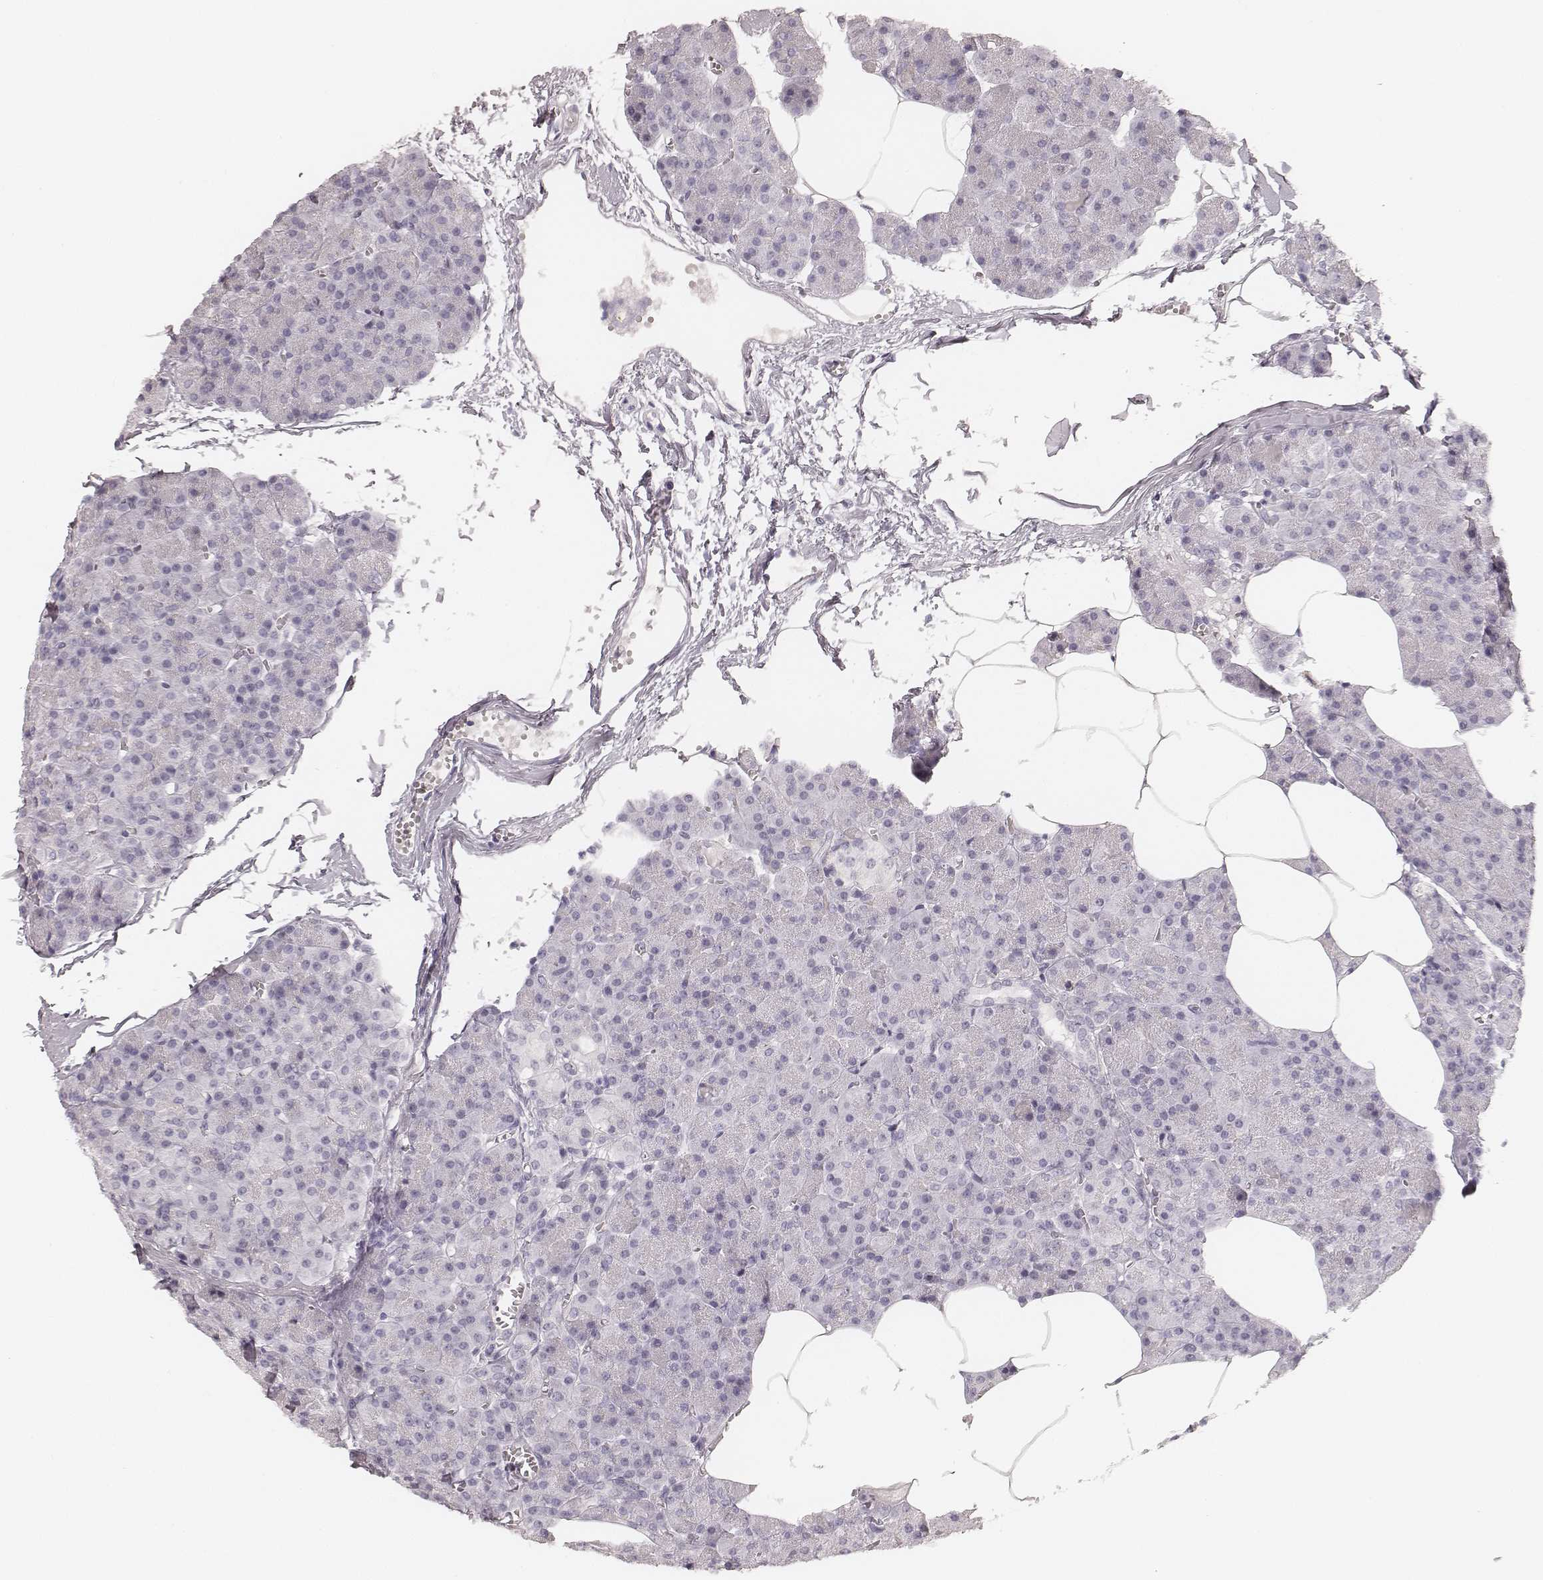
{"staining": {"intensity": "negative", "quantity": "none", "location": "none"}, "tissue": "pancreas", "cell_type": "Exocrine glandular cells", "image_type": "normal", "snomed": [{"axis": "morphology", "description": "Normal tissue, NOS"}, {"axis": "topography", "description": "Pancreas"}], "caption": "Exocrine glandular cells show no significant protein expression in unremarkable pancreas. The staining was performed using DAB (3,3'-diaminobenzidine) to visualize the protein expression in brown, while the nuclei were stained in blue with hematoxylin (Magnification: 20x).", "gene": "HNF4G", "patient": {"sex": "female", "age": 45}}